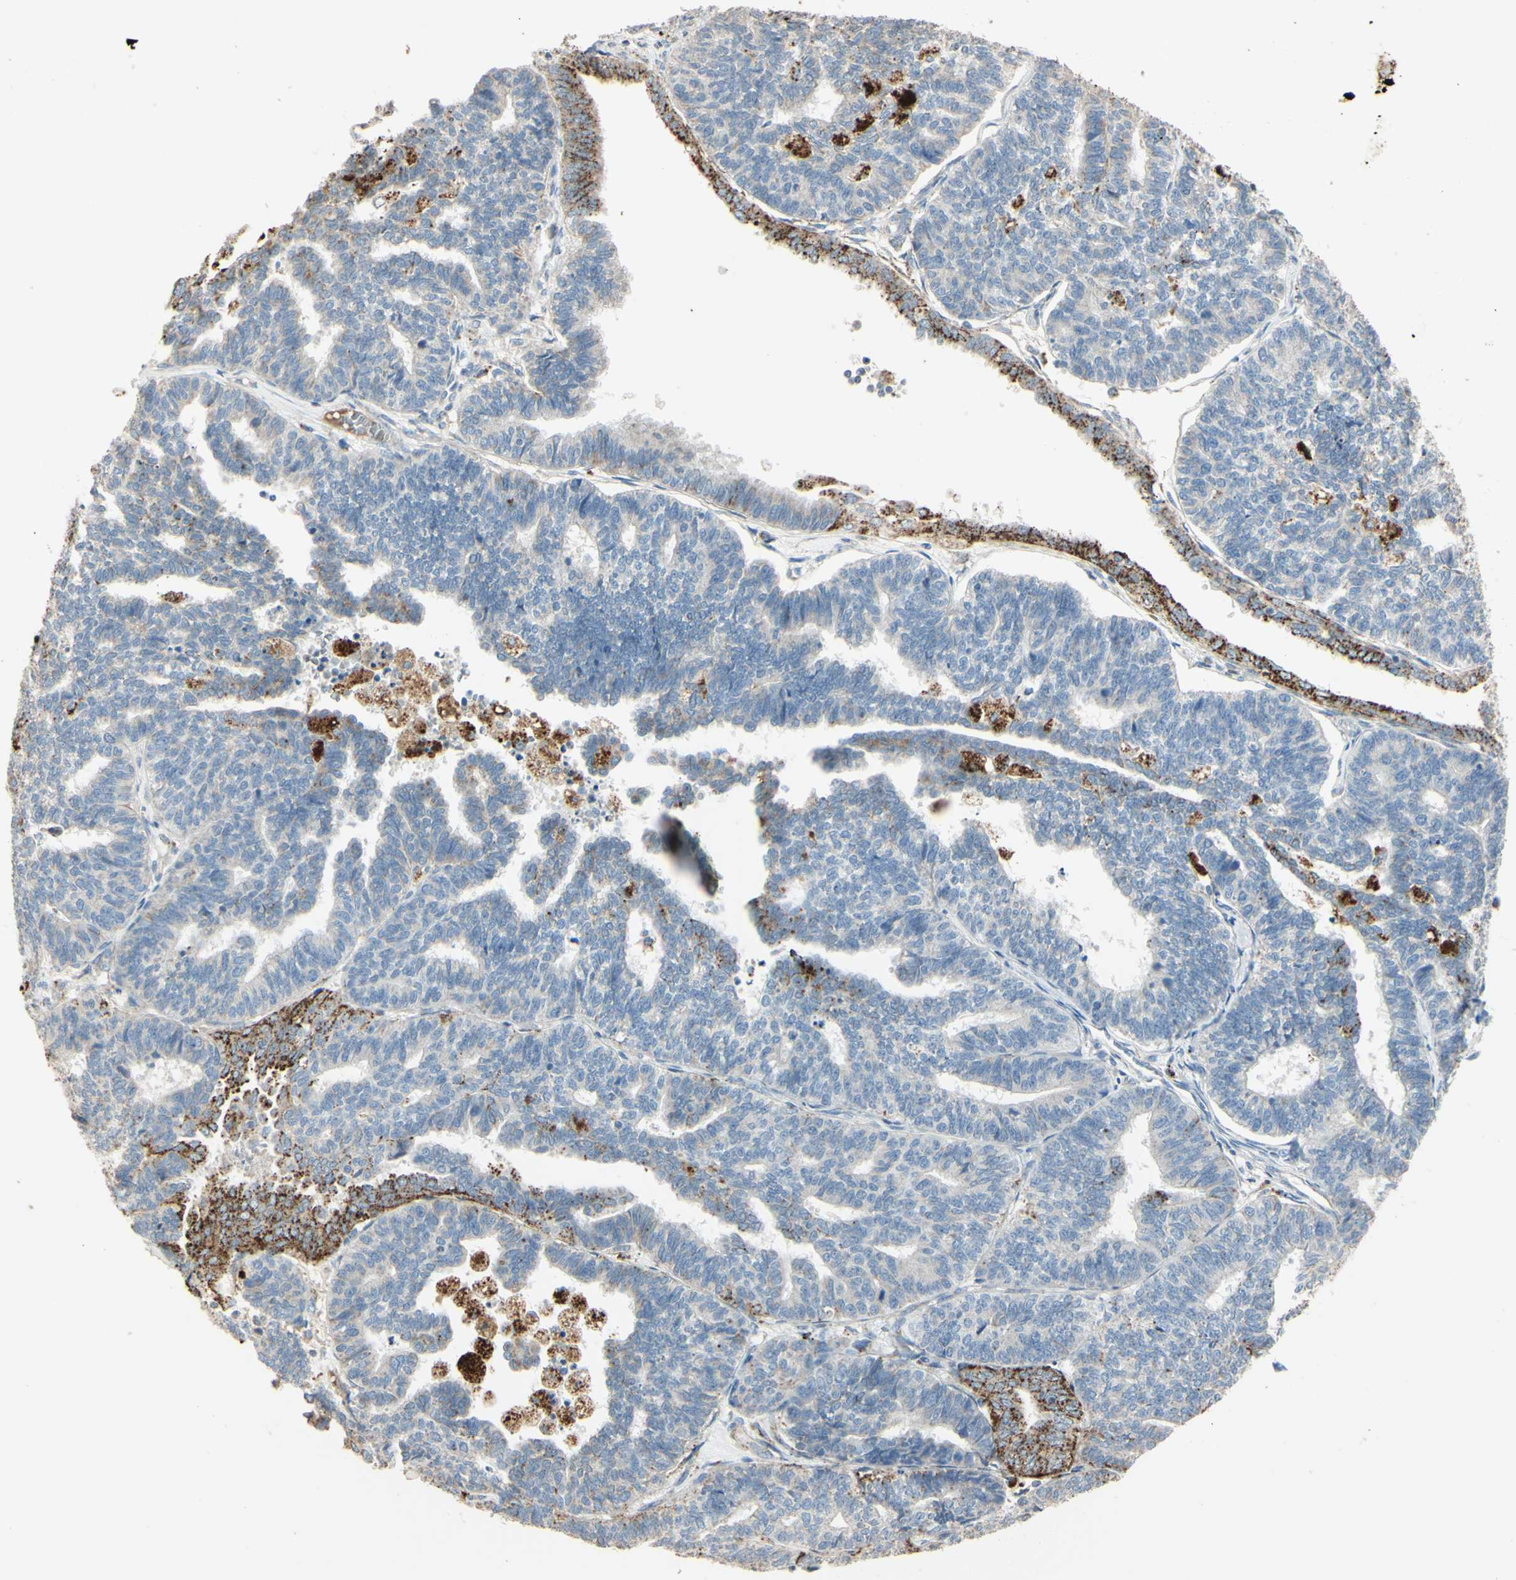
{"staining": {"intensity": "negative", "quantity": "none", "location": "none"}, "tissue": "endometrial cancer", "cell_type": "Tumor cells", "image_type": "cancer", "snomed": [{"axis": "morphology", "description": "Adenocarcinoma, NOS"}, {"axis": "topography", "description": "Endometrium"}], "caption": "The histopathology image shows no significant expression in tumor cells of adenocarcinoma (endometrial).", "gene": "ANGPTL1", "patient": {"sex": "female", "age": 70}}